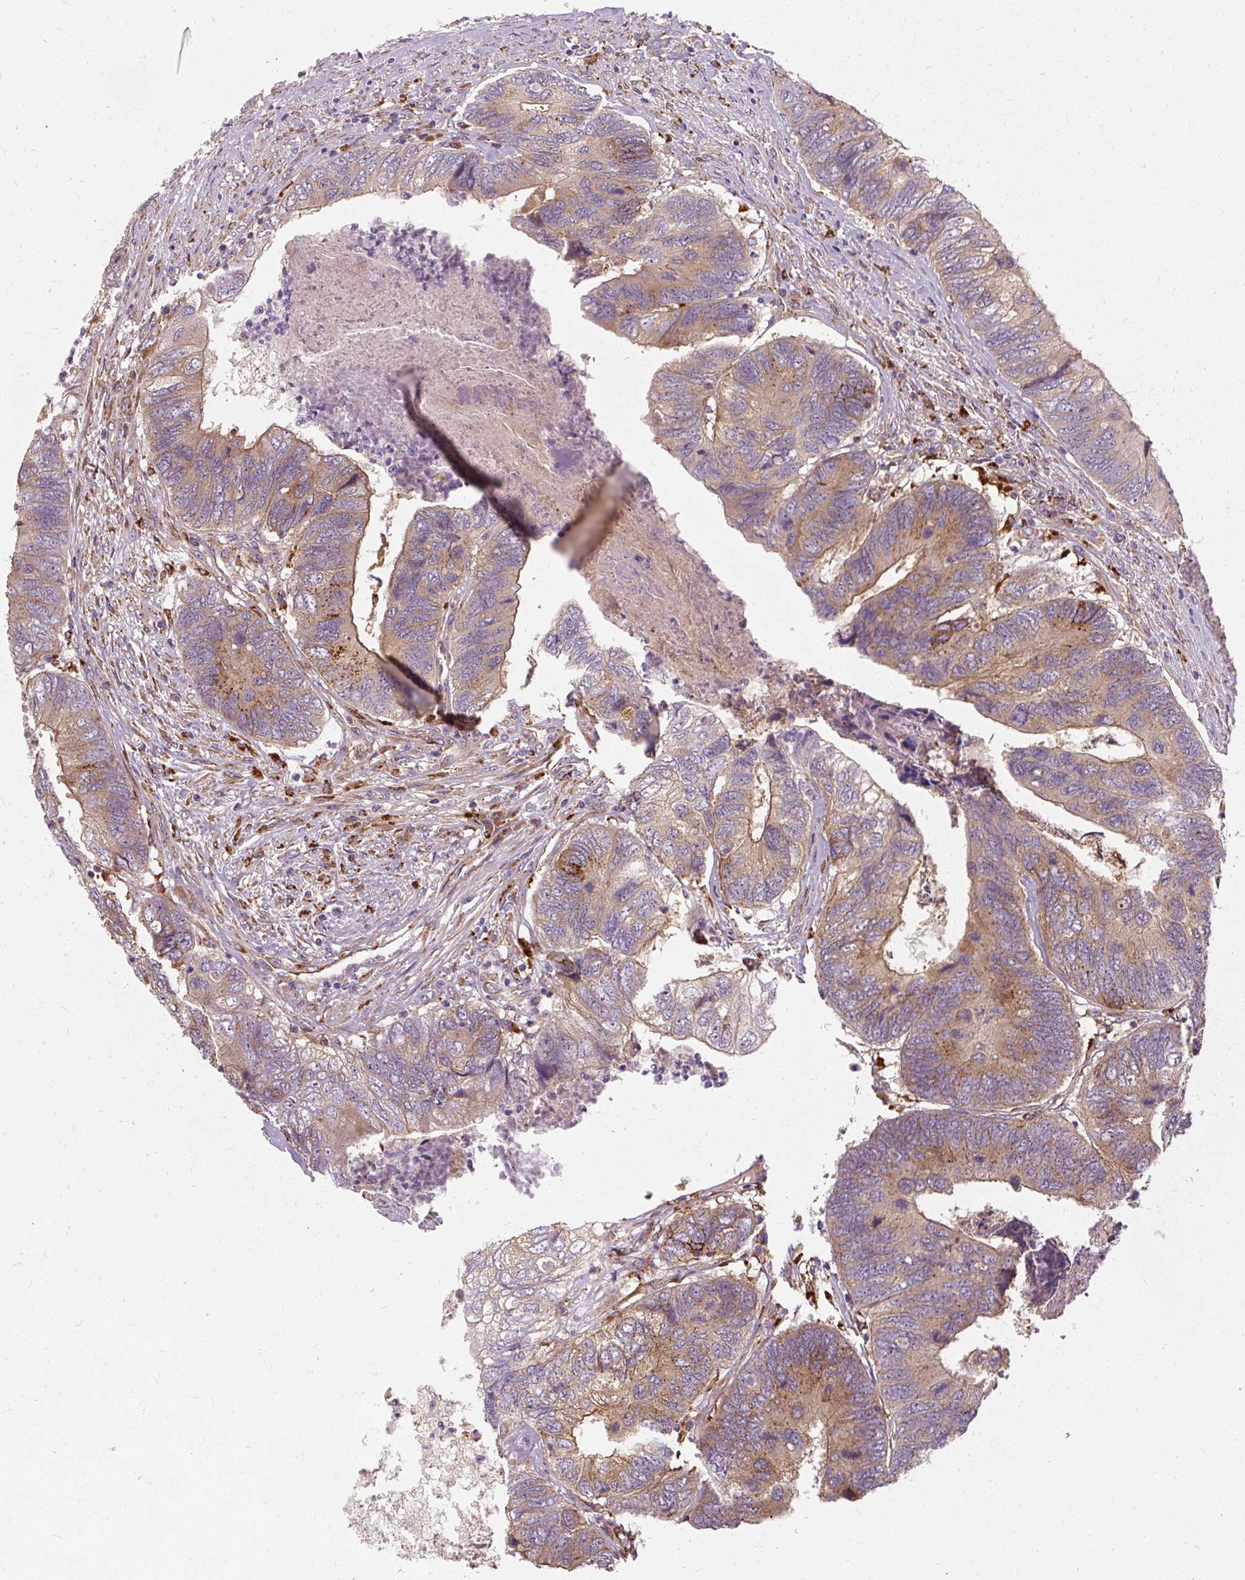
{"staining": {"intensity": "strong", "quantity": "25%-75%", "location": "cytoplasmic/membranous"}, "tissue": "colorectal cancer", "cell_type": "Tumor cells", "image_type": "cancer", "snomed": [{"axis": "morphology", "description": "Adenocarcinoma, NOS"}, {"axis": "topography", "description": "Colon"}], "caption": "Colorectal cancer (adenocarcinoma) stained with a protein marker shows strong staining in tumor cells.", "gene": "TBC1D4", "patient": {"sex": "female", "age": 67}}